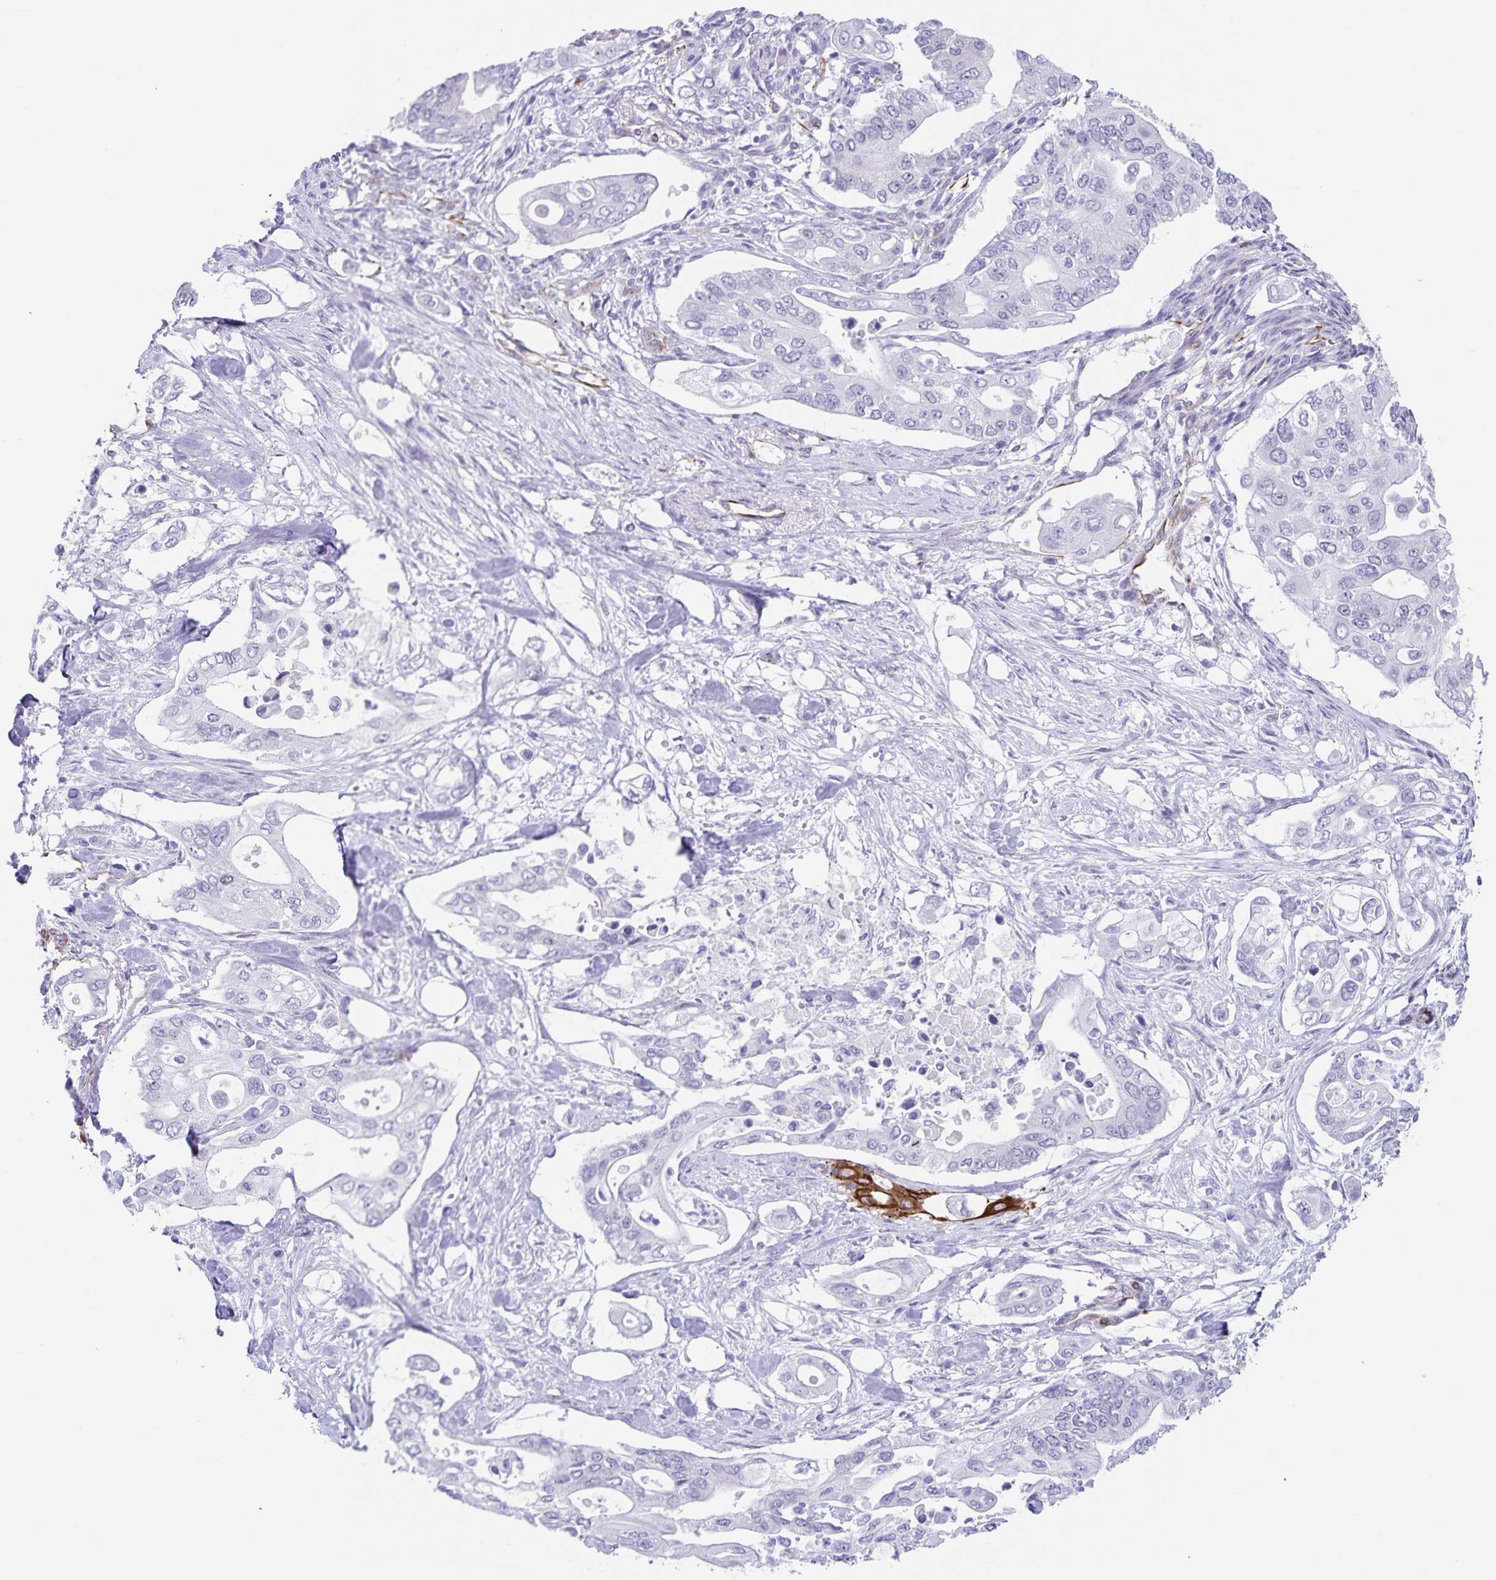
{"staining": {"intensity": "negative", "quantity": "none", "location": "none"}, "tissue": "pancreatic cancer", "cell_type": "Tumor cells", "image_type": "cancer", "snomed": [{"axis": "morphology", "description": "Adenocarcinoma, NOS"}, {"axis": "topography", "description": "Pancreas"}], "caption": "Pancreatic cancer was stained to show a protein in brown. There is no significant positivity in tumor cells.", "gene": "SYNM", "patient": {"sex": "female", "age": 63}}